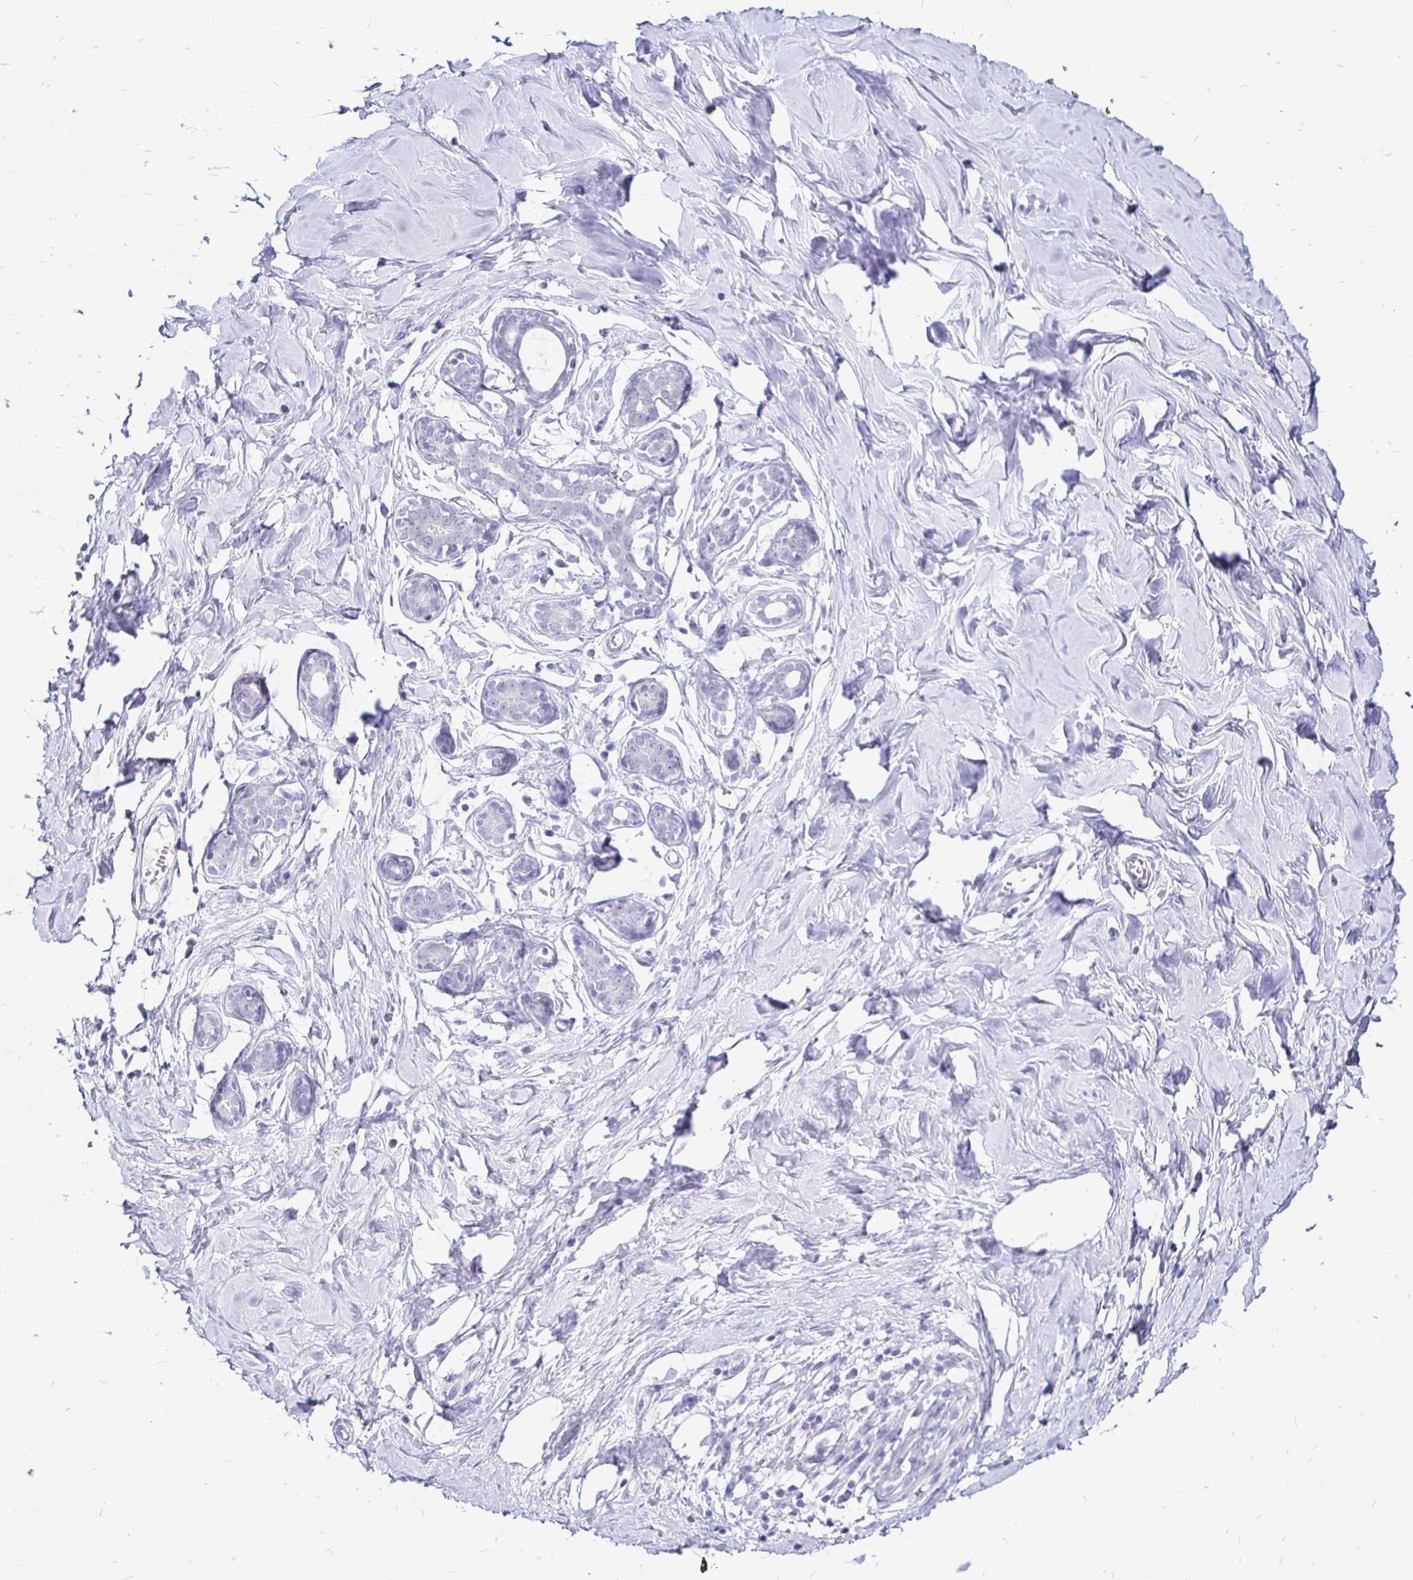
{"staining": {"intensity": "negative", "quantity": "none", "location": "none"}, "tissue": "breast", "cell_type": "Adipocytes", "image_type": "normal", "snomed": [{"axis": "morphology", "description": "Normal tissue, NOS"}, {"axis": "topography", "description": "Breast"}], "caption": "This is a image of IHC staining of benign breast, which shows no positivity in adipocytes. The staining was performed using DAB (3,3'-diaminobenzidine) to visualize the protein expression in brown, while the nuclei were stained in blue with hematoxylin (Magnification: 20x).", "gene": "IRGC", "patient": {"sex": "female", "age": 27}}